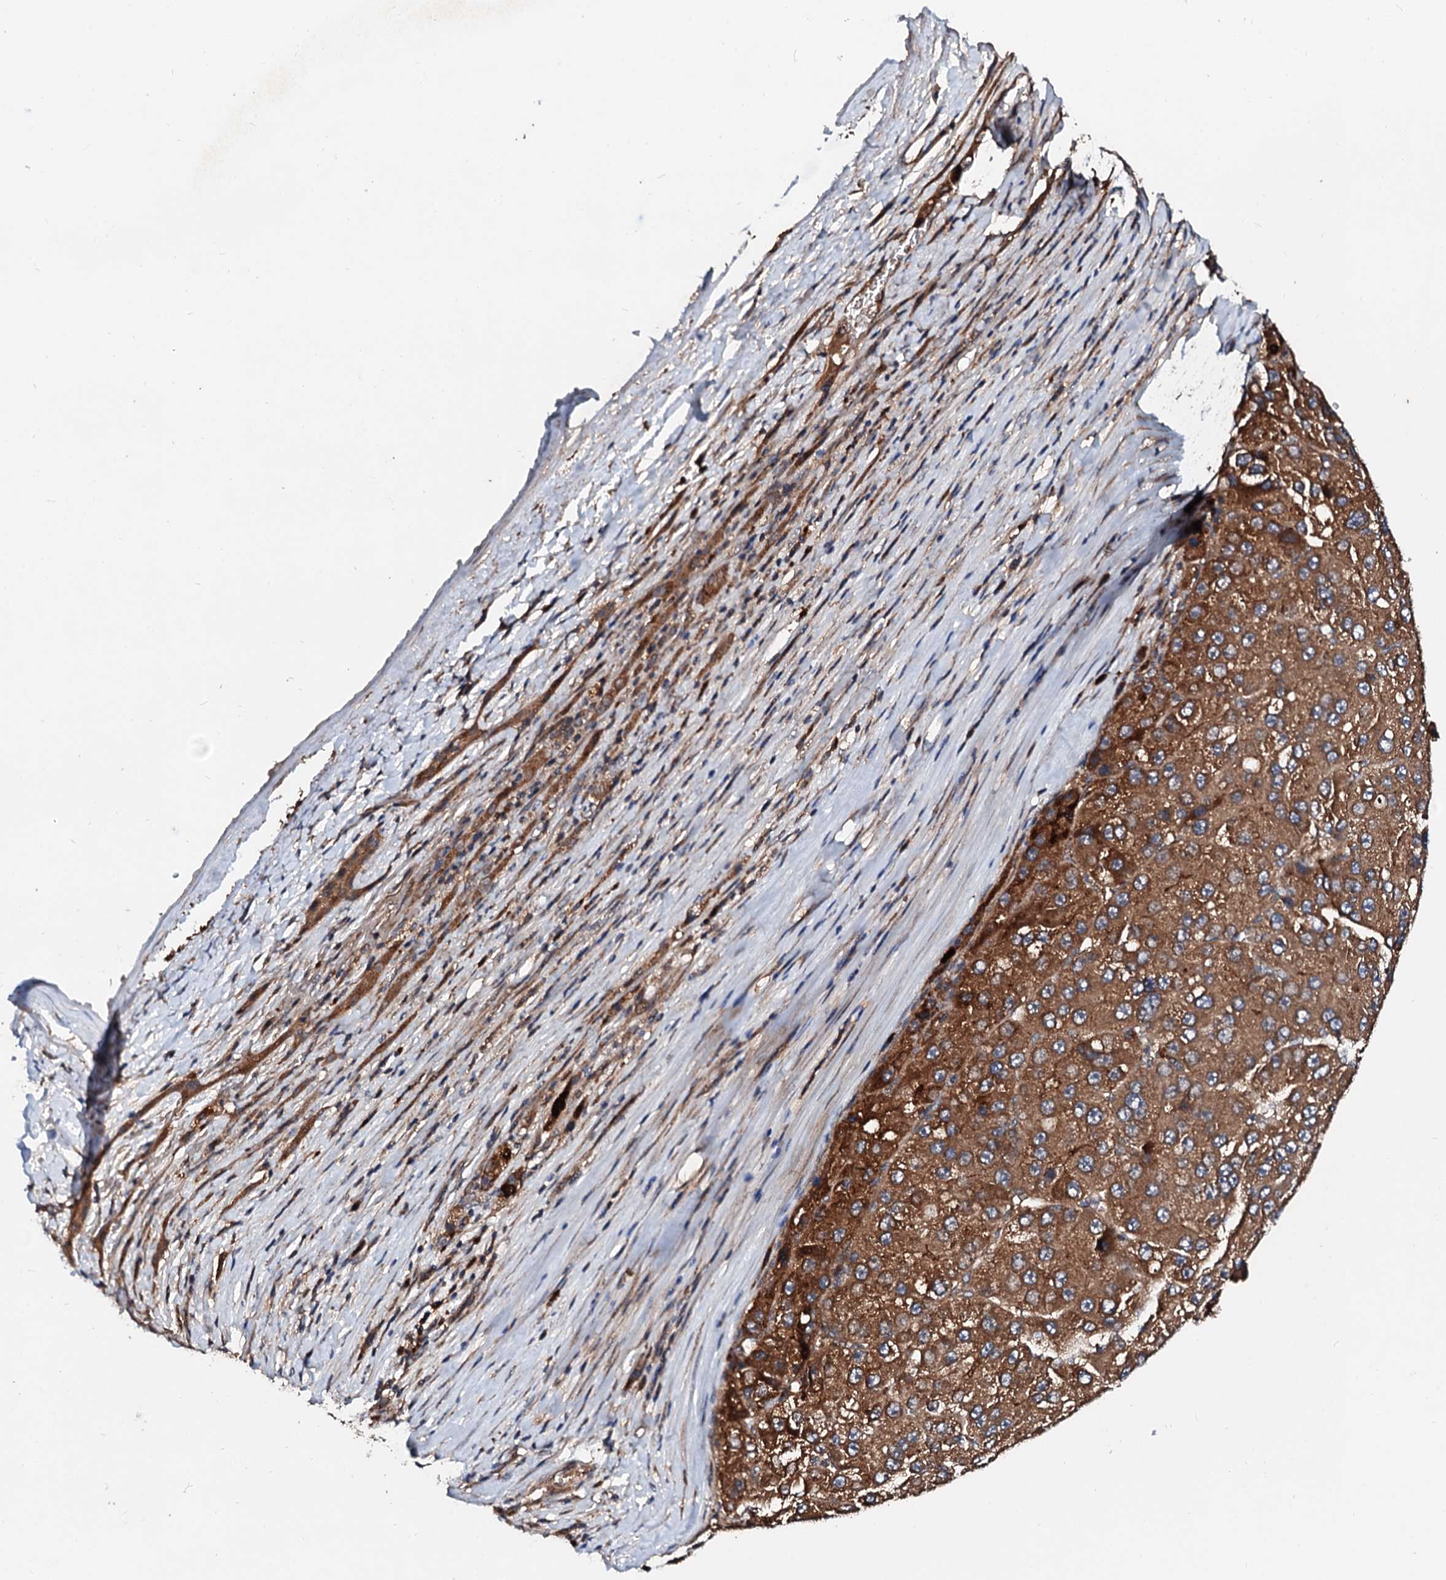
{"staining": {"intensity": "strong", "quantity": ">75%", "location": "cytoplasmic/membranous"}, "tissue": "liver cancer", "cell_type": "Tumor cells", "image_type": "cancer", "snomed": [{"axis": "morphology", "description": "Carcinoma, Hepatocellular, NOS"}, {"axis": "topography", "description": "Liver"}], "caption": "The histopathology image exhibits staining of hepatocellular carcinoma (liver), revealing strong cytoplasmic/membranous protein staining (brown color) within tumor cells.", "gene": "EXTL1", "patient": {"sex": "female", "age": 73}}